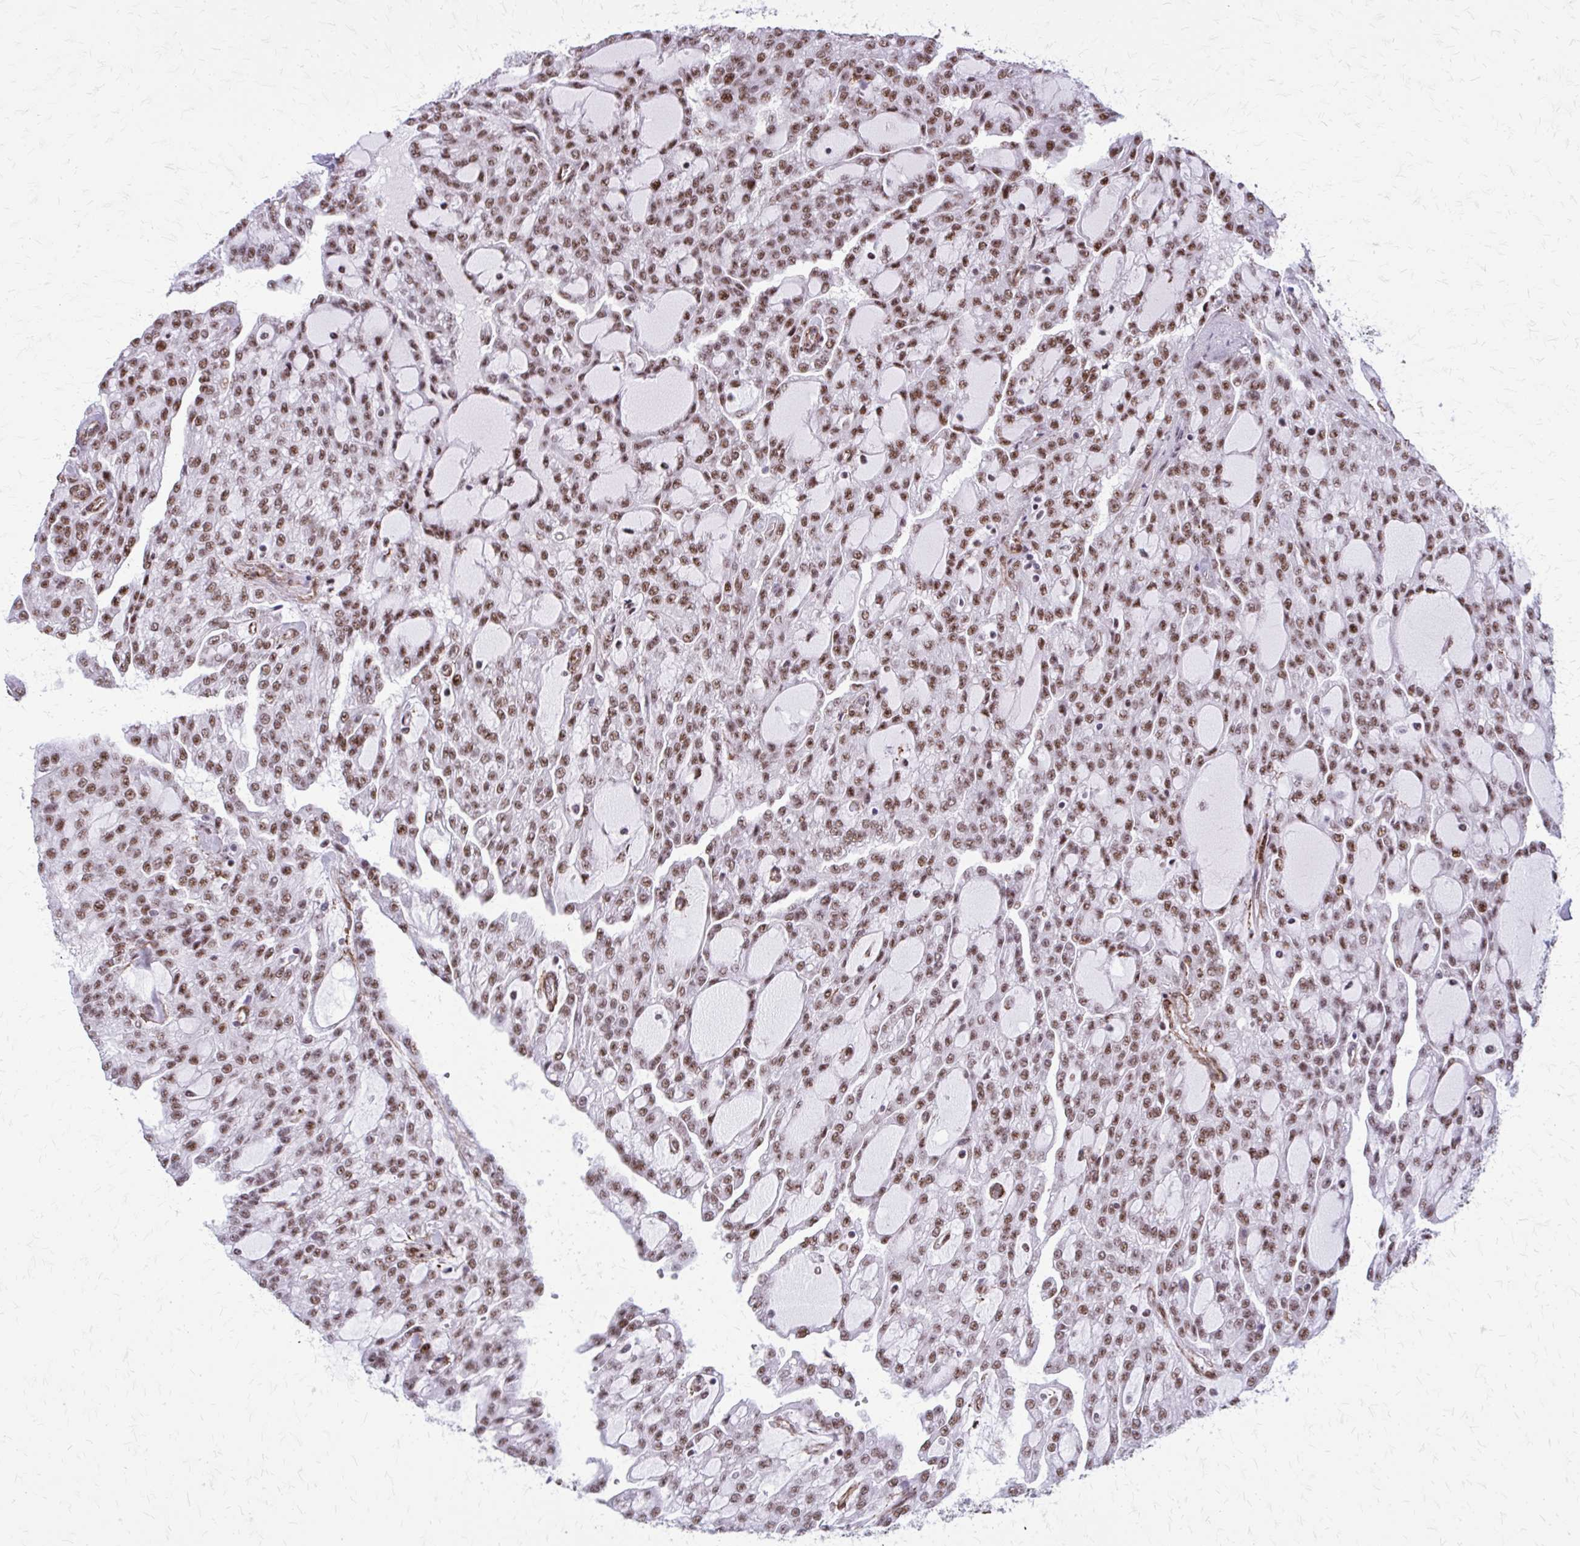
{"staining": {"intensity": "moderate", "quantity": ">75%", "location": "nuclear"}, "tissue": "renal cancer", "cell_type": "Tumor cells", "image_type": "cancer", "snomed": [{"axis": "morphology", "description": "Adenocarcinoma, NOS"}, {"axis": "topography", "description": "Kidney"}], "caption": "Protein staining exhibits moderate nuclear expression in about >75% of tumor cells in adenocarcinoma (renal). The staining was performed using DAB (3,3'-diaminobenzidine) to visualize the protein expression in brown, while the nuclei were stained in blue with hematoxylin (Magnification: 20x).", "gene": "NRBF2", "patient": {"sex": "male", "age": 63}}